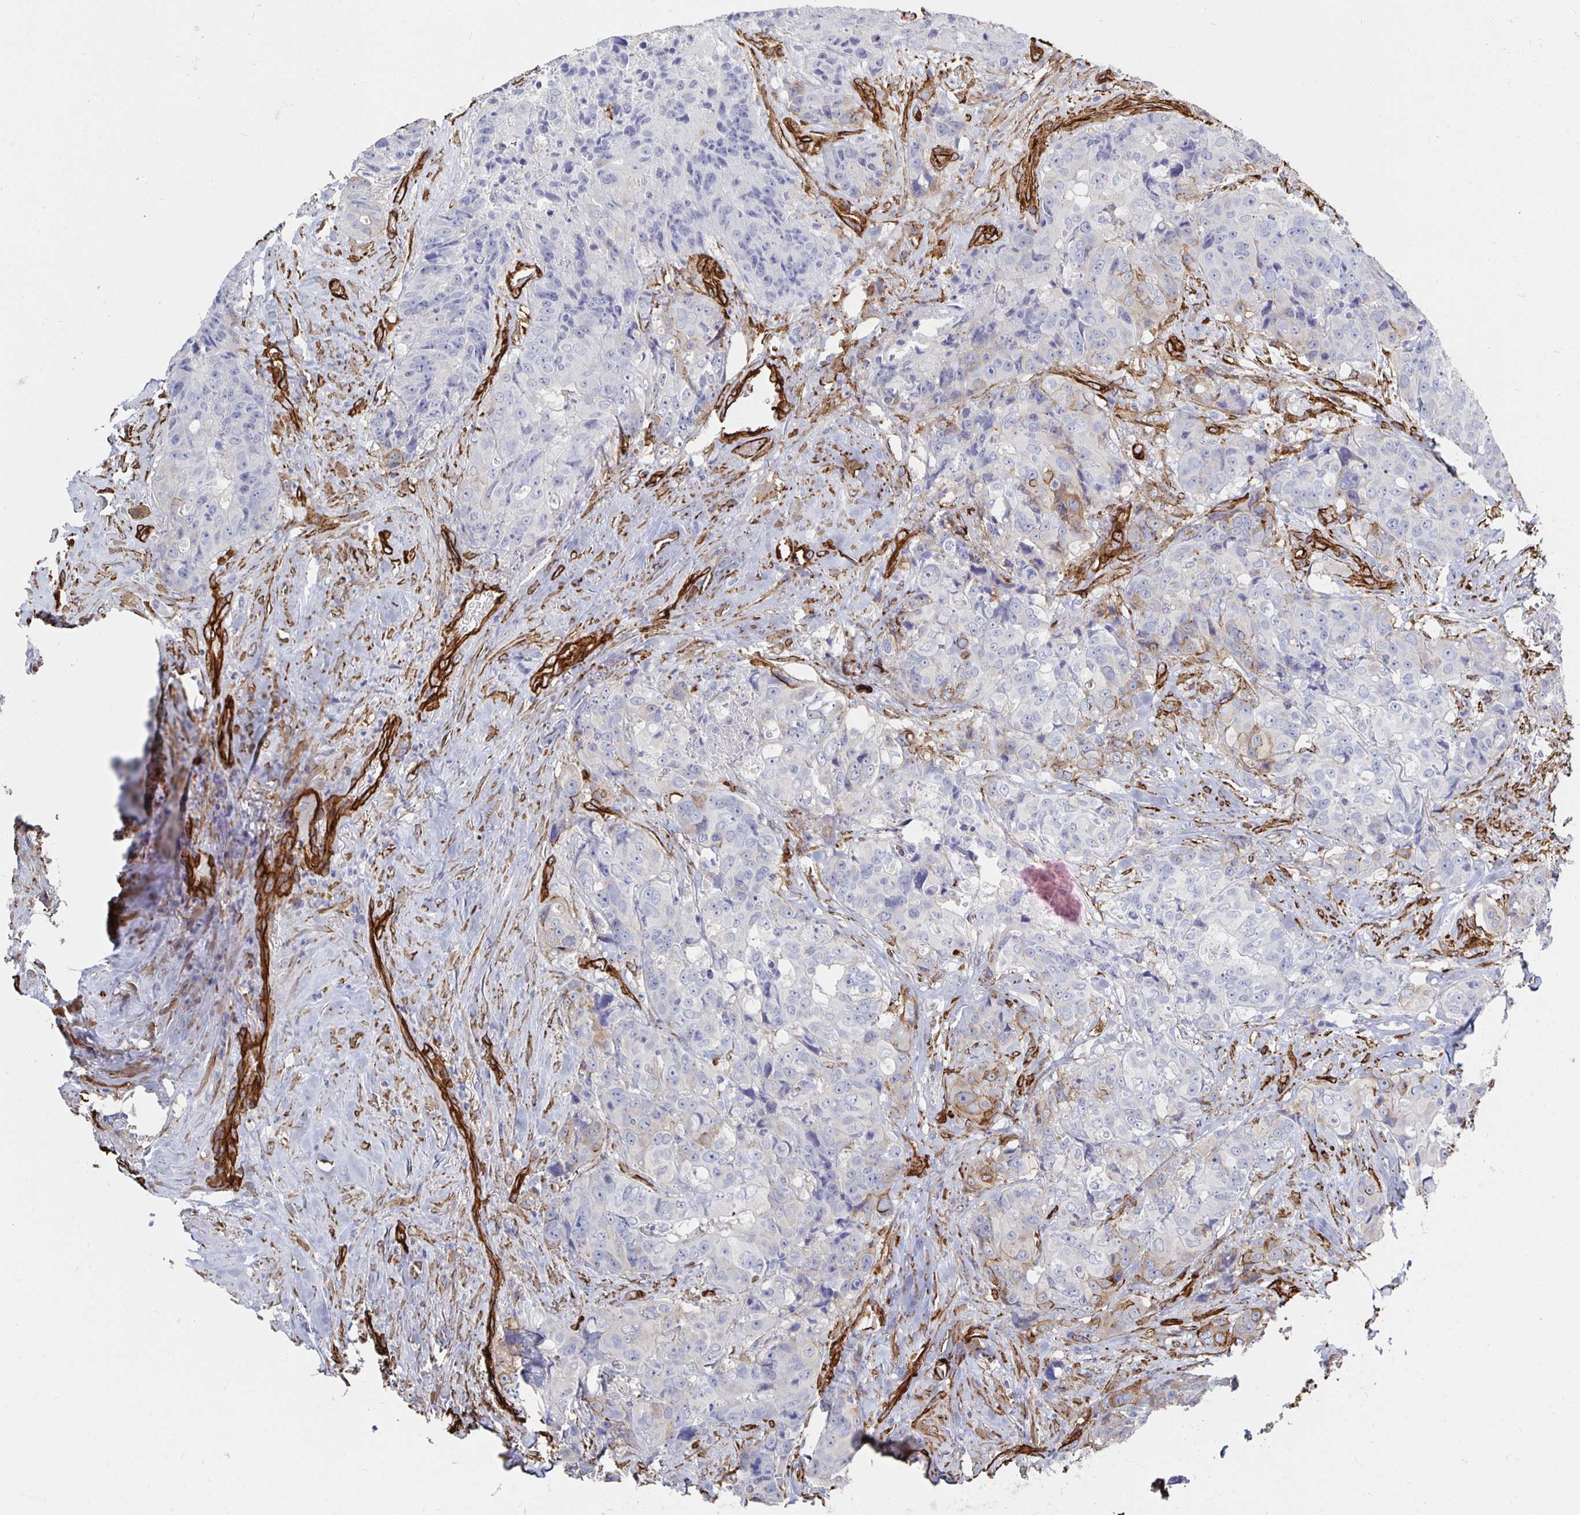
{"staining": {"intensity": "negative", "quantity": "none", "location": "none"}, "tissue": "colorectal cancer", "cell_type": "Tumor cells", "image_type": "cancer", "snomed": [{"axis": "morphology", "description": "Adenocarcinoma, NOS"}, {"axis": "topography", "description": "Rectum"}], "caption": "High power microscopy histopathology image of an IHC image of colorectal cancer (adenocarcinoma), revealing no significant staining in tumor cells. (Brightfield microscopy of DAB (3,3'-diaminobenzidine) immunohistochemistry at high magnification).", "gene": "VIPR2", "patient": {"sex": "female", "age": 62}}